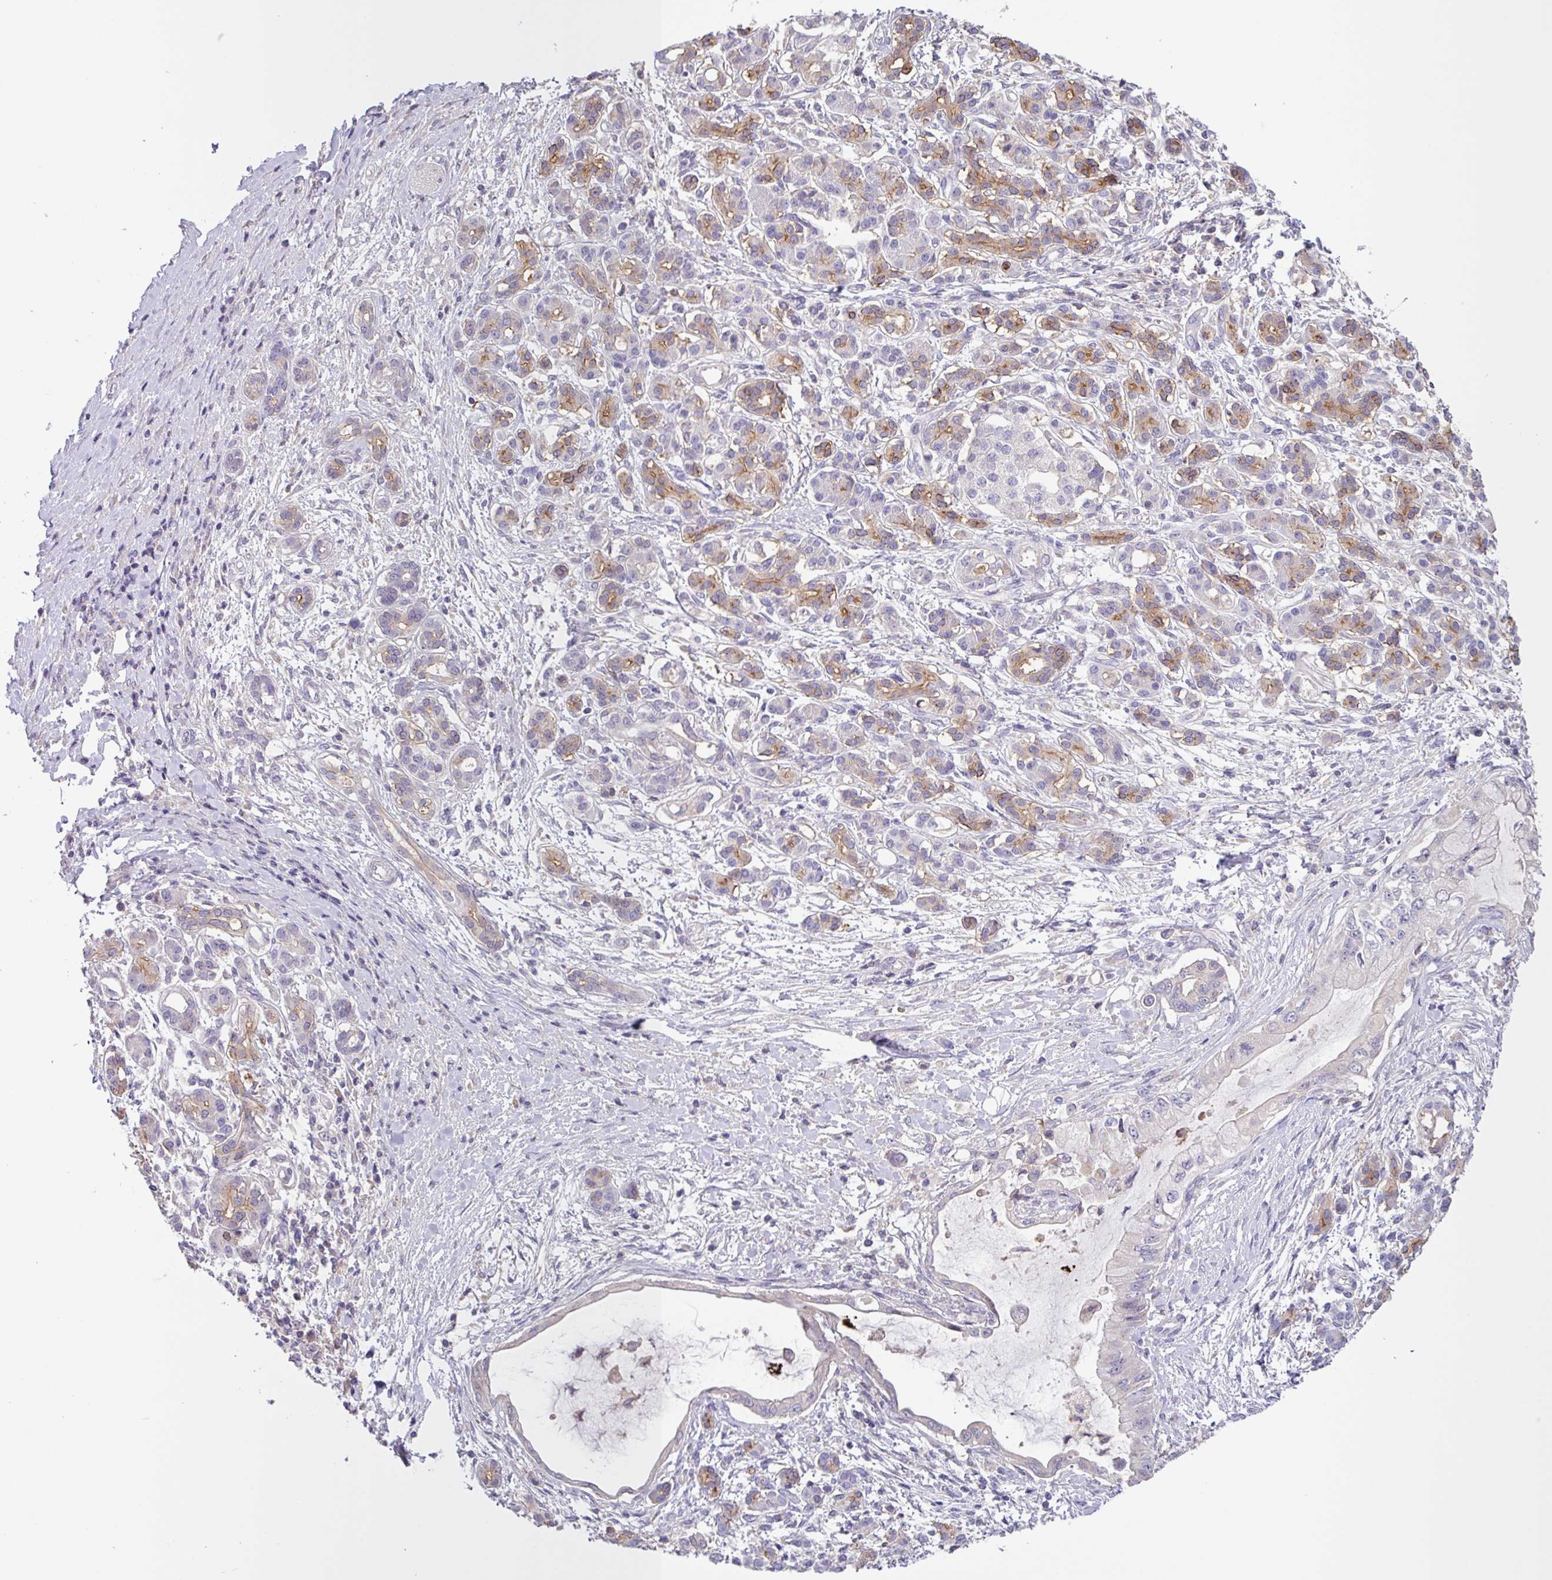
{"staining": {"intensity": "negative", "quantity": "none", "location": "none"}, "tissue": "pancreatic cancer", "cell_type": "Tumor cells", "image_type": "cancer", "snomed": [{"axis": "morphology", "description": "Adenocarcinoma, NOS"}, {"axis": "topography", "description": "Pancreas"}], "caption": "Tumor cells are negative for protein expression in human pancreatic cancer. (Brightfield microscopy of DAB (3,3'-diaminobenzidine) immunohistochemistry at high magnification).", "gene": "SFTPB", "patient": {"sex": "male", "age": 48}}